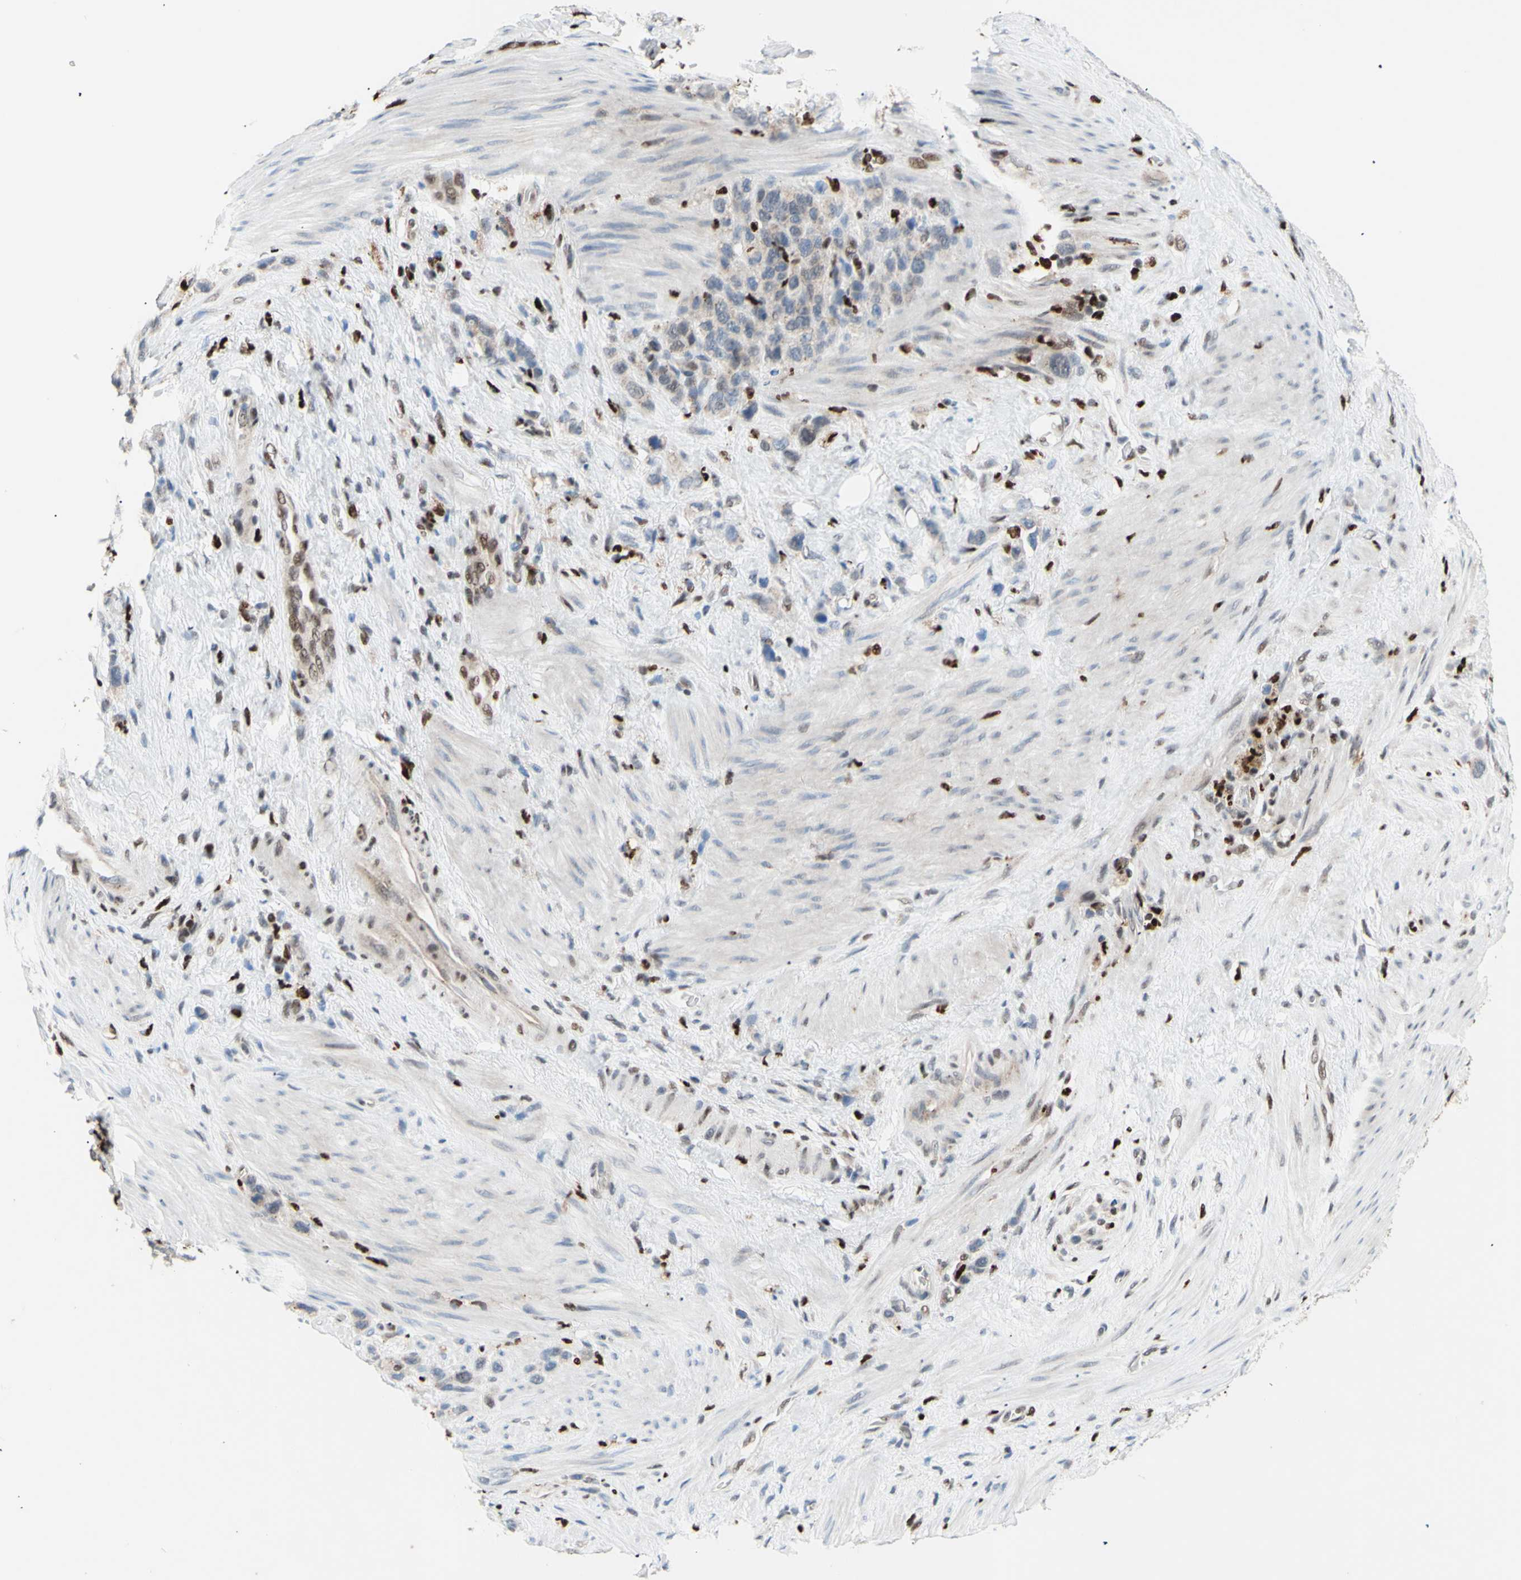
{"staining": {"intensity": "weak", "quantity": "<25%", "location": "cytoplasmic/membranous,nuclear"}, "tissue": "stomach cancer", "cell_type": "Tumor cells", "image_type": "cancer", "snomed": [{"axis": "morphology", "description": "Adenocarcinoma, NOS"}, {"axis": "morphology", "description": "Adenocarcinoma, High grade"}, {"axis": "topography", "description": "Stomach, upper"}, {"axis": "topography", "description": "Stomach, lower"}], "caption": "DAB immunohistochemical staining of human stomach cancer (adenocarcinoma) demonstrates no significant expression in tumor cells.", "gene": "EED", "patient": {"sex": "female", "age": 65}}